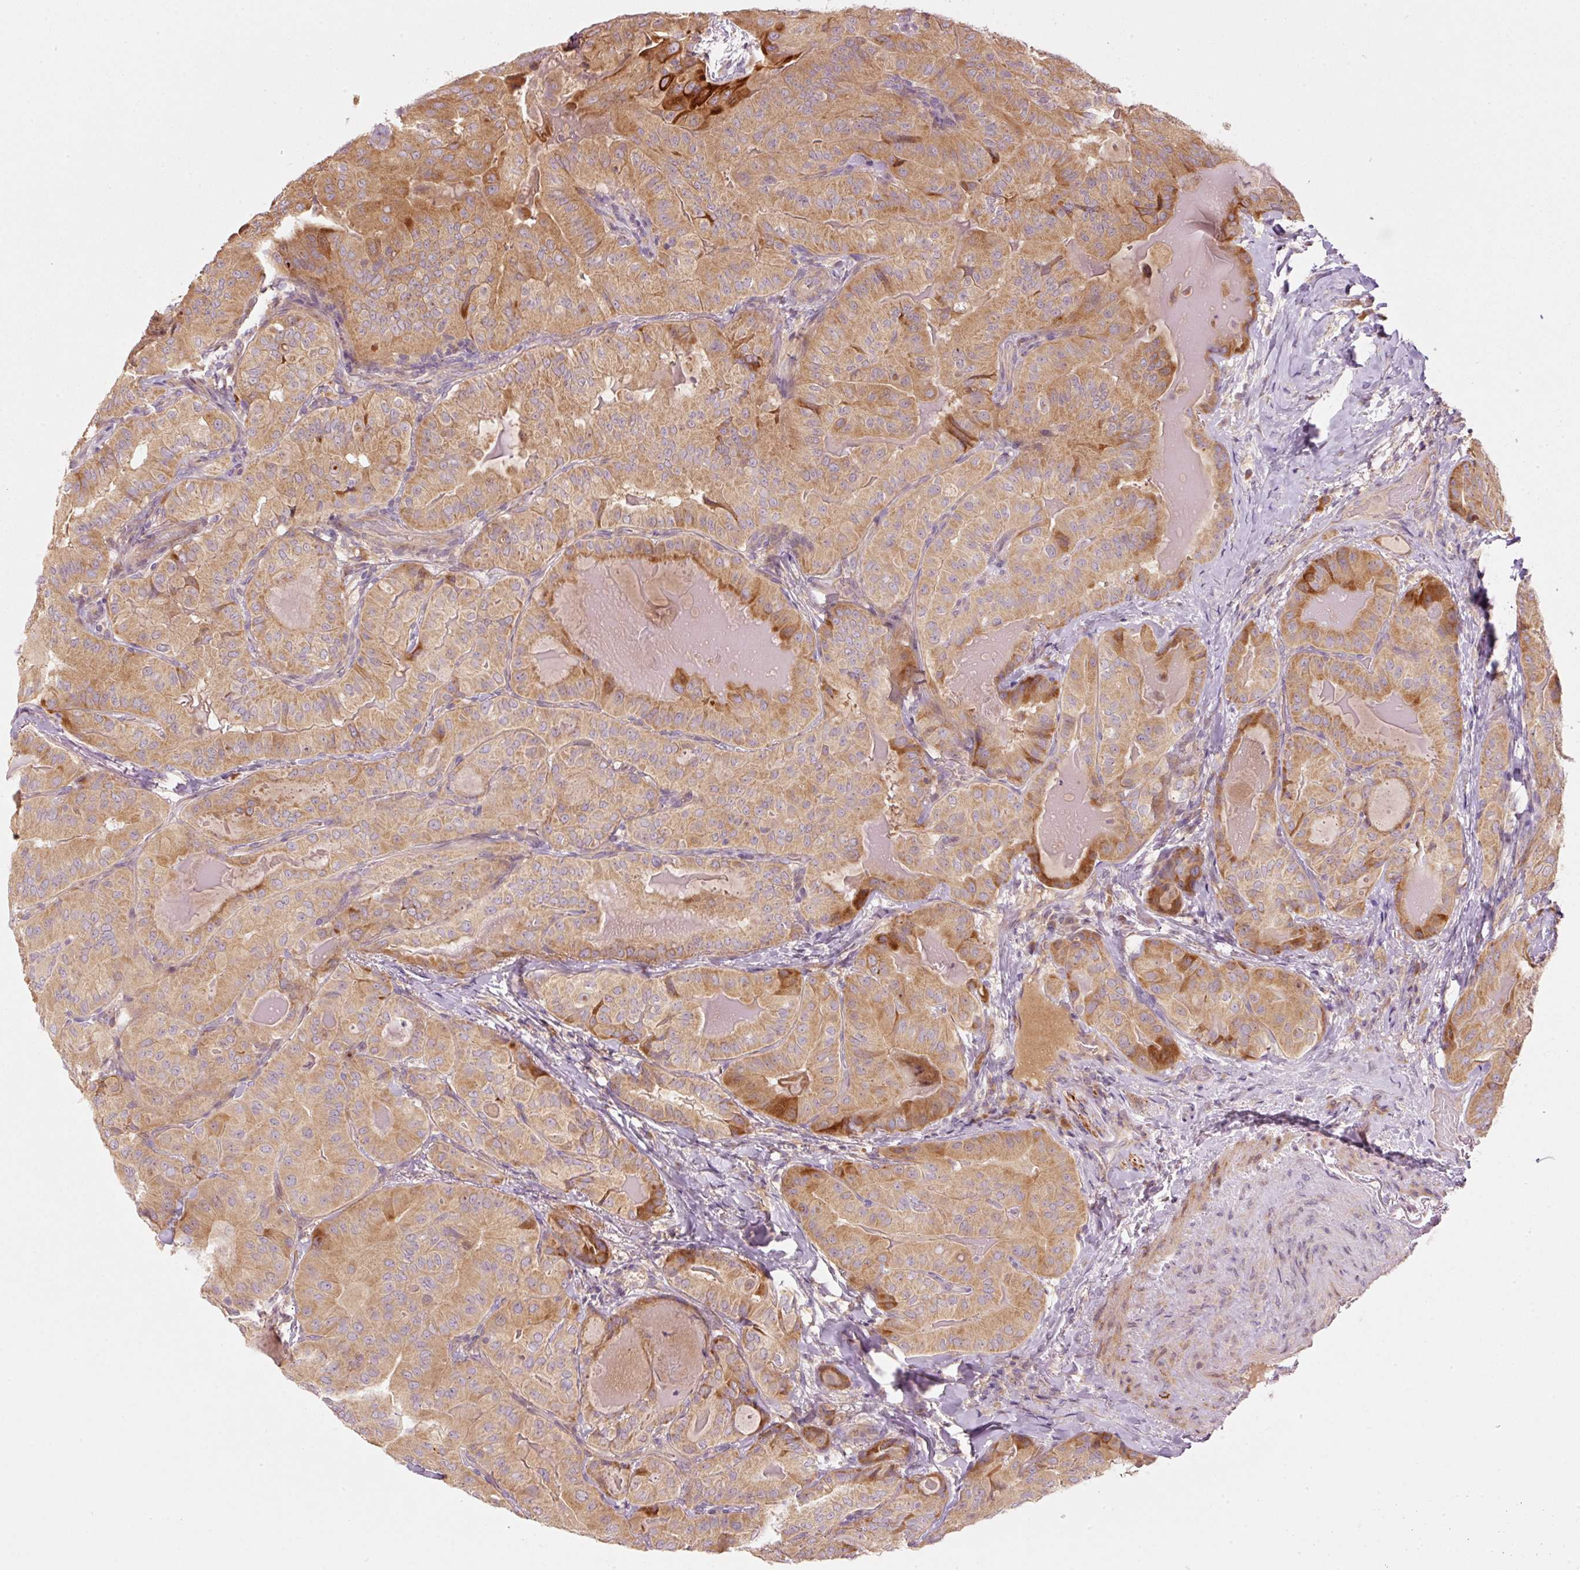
{"staining": {"intensity": "moderate", "quantity": ">75%", "location": "cytoplasmic/membranous"}, "tissue": "thyroid cancer", "cell_type": "Tumor cells", "image_type": "cancer", "snomed": [{"axis": "morphology", "description": "Papillary adenocarcinoma, NOS"}, {"axis": "topography", "description": "Thyroid gland"}], "caption": "Immunohistochemistry image of thyroid cancer stained for a protein (brown), which reveals medium levels of moderate cytoplasmic/membranous staining in about >75% of tumor cells.", "gene": "MAP10", "patient": {"sex": "female", "age": 68}}